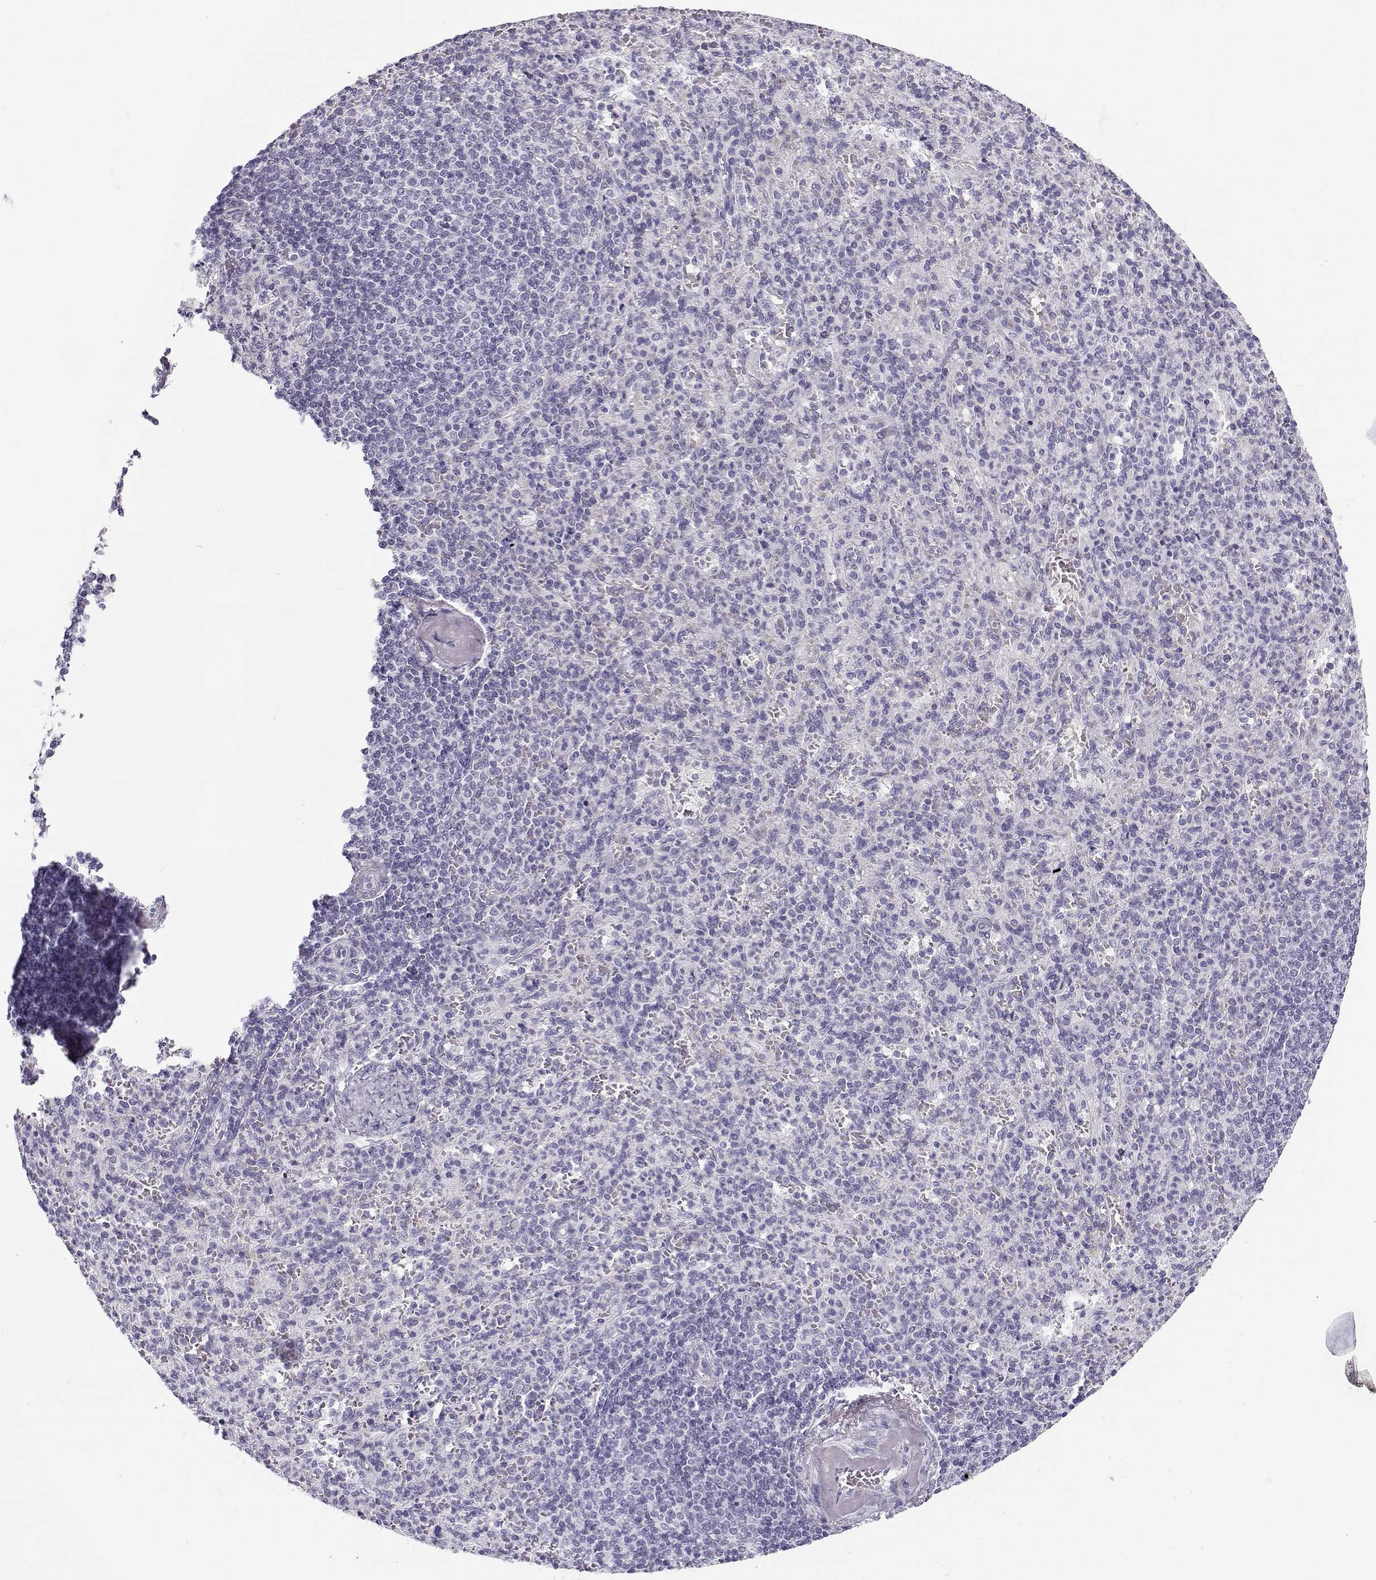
{"staining": {"intensity": "negative", "quantity": "none", "location": "none"}, "tissue": "spleen", "cell_type": "Cells in red pulp", "image_type": "normal", "snomed": [{"axis": "morphology", "description": "Normal tissue, NOS"}, {"axis": "topography", "description": "Spleen"}], "caption": "This is an immunohistochemistry (IHC) photomicrograph of unremarkable spleen. There is no positivity in cells in red pulp.", "gene": "GTSF1L", "patient": {"sex": "female", "age": 74}}